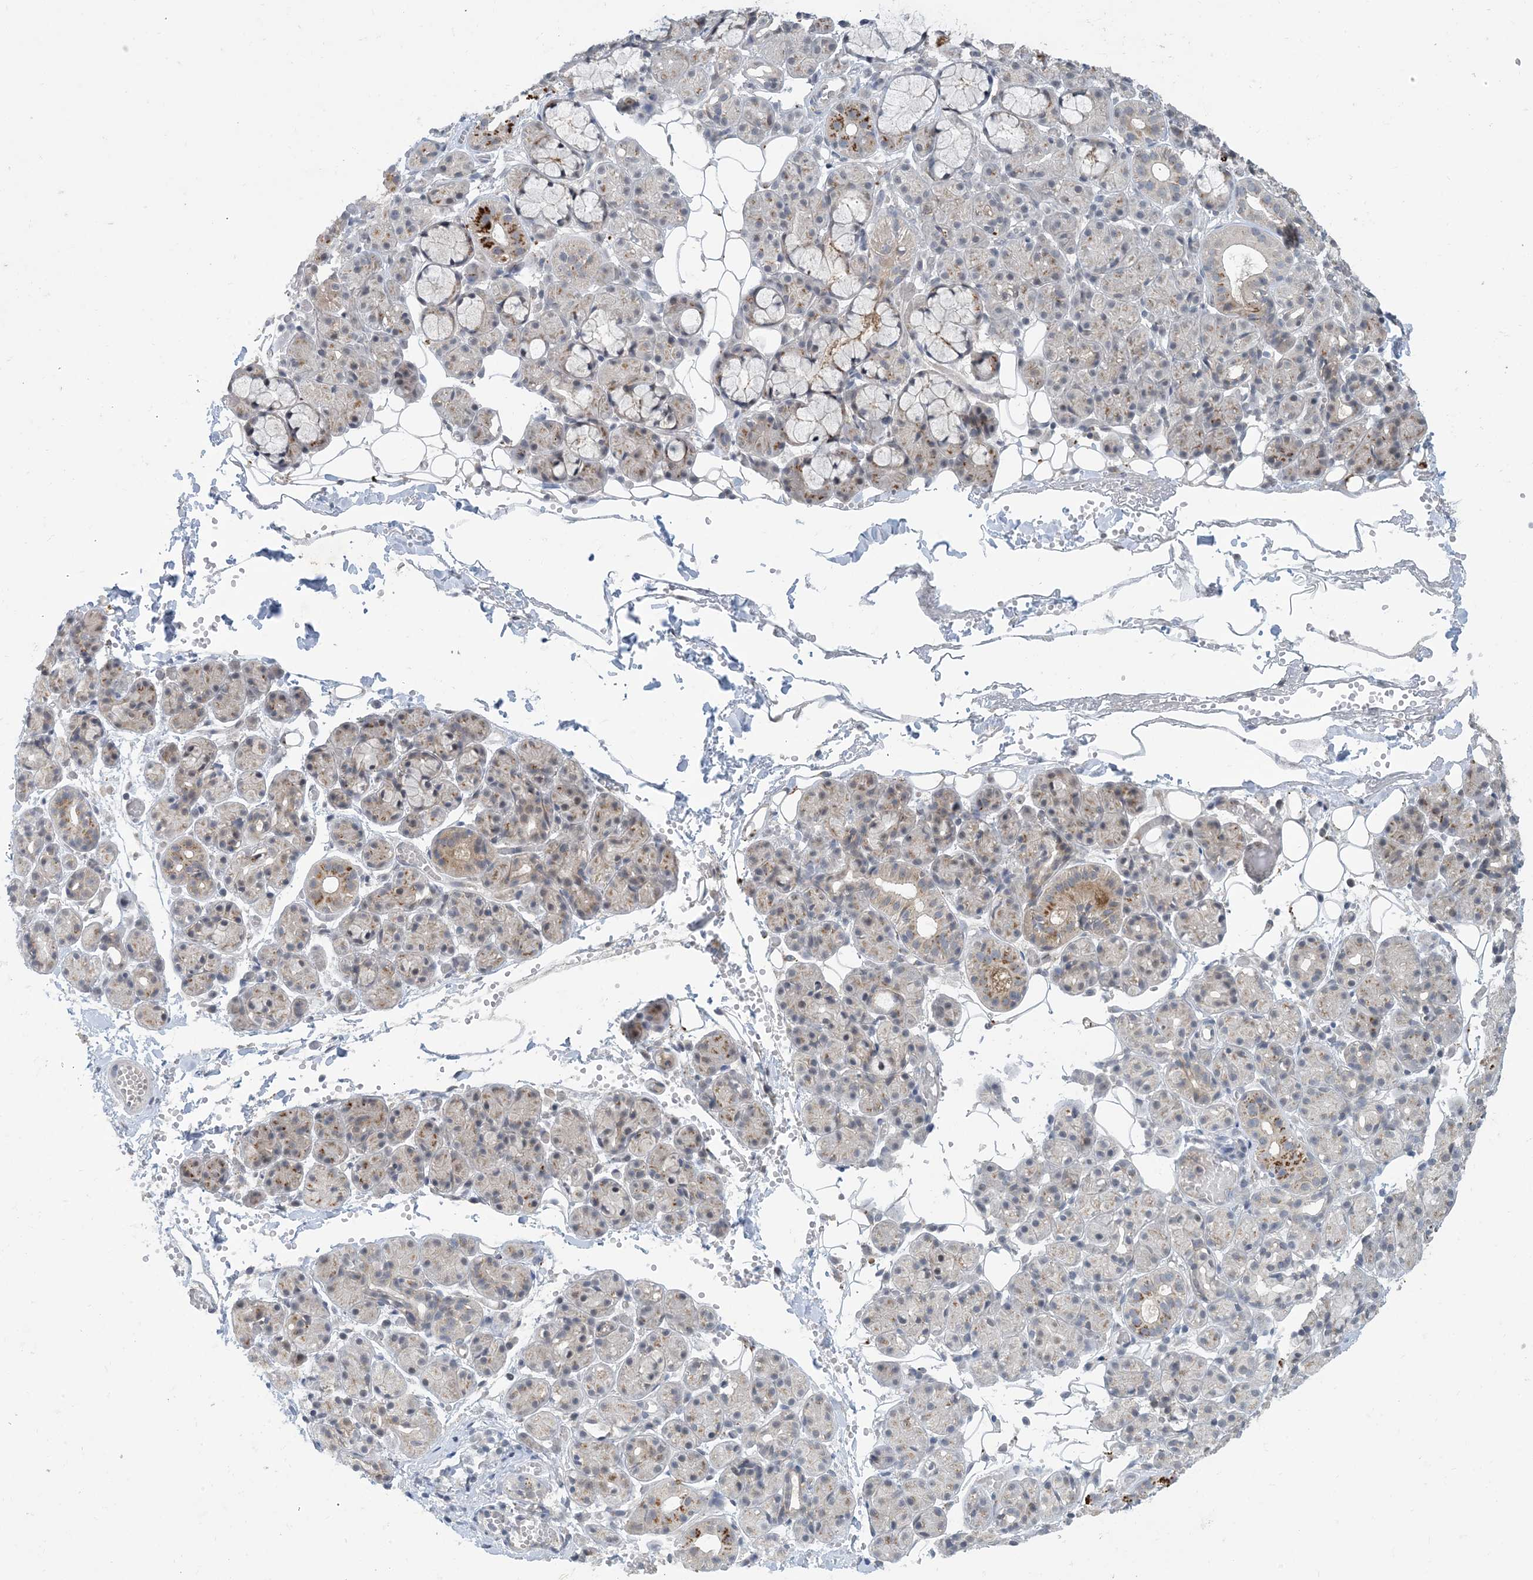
{"staining": {"intensity": "moderate", "quantity": "<25%", "location": "cytoplasmic/membranous"}, "tissue": "salivary gland", "cell_type": "Glandular cells", "image_type": "normal", "snomed": [{"axis": "morphology", "description": "Normal tissue, NOS"}, {"axis": "topography", "description": "Salivary gland"}], "caption": "Salivary gland stained for a protein demonstrates moderate cytoplasmic/membranous positivity in glandular cells. (Brightfield microscopy of DAB IHC at high magnification).", "gene": "TINAG", "patient": {"sex": "male", "age": 63}}